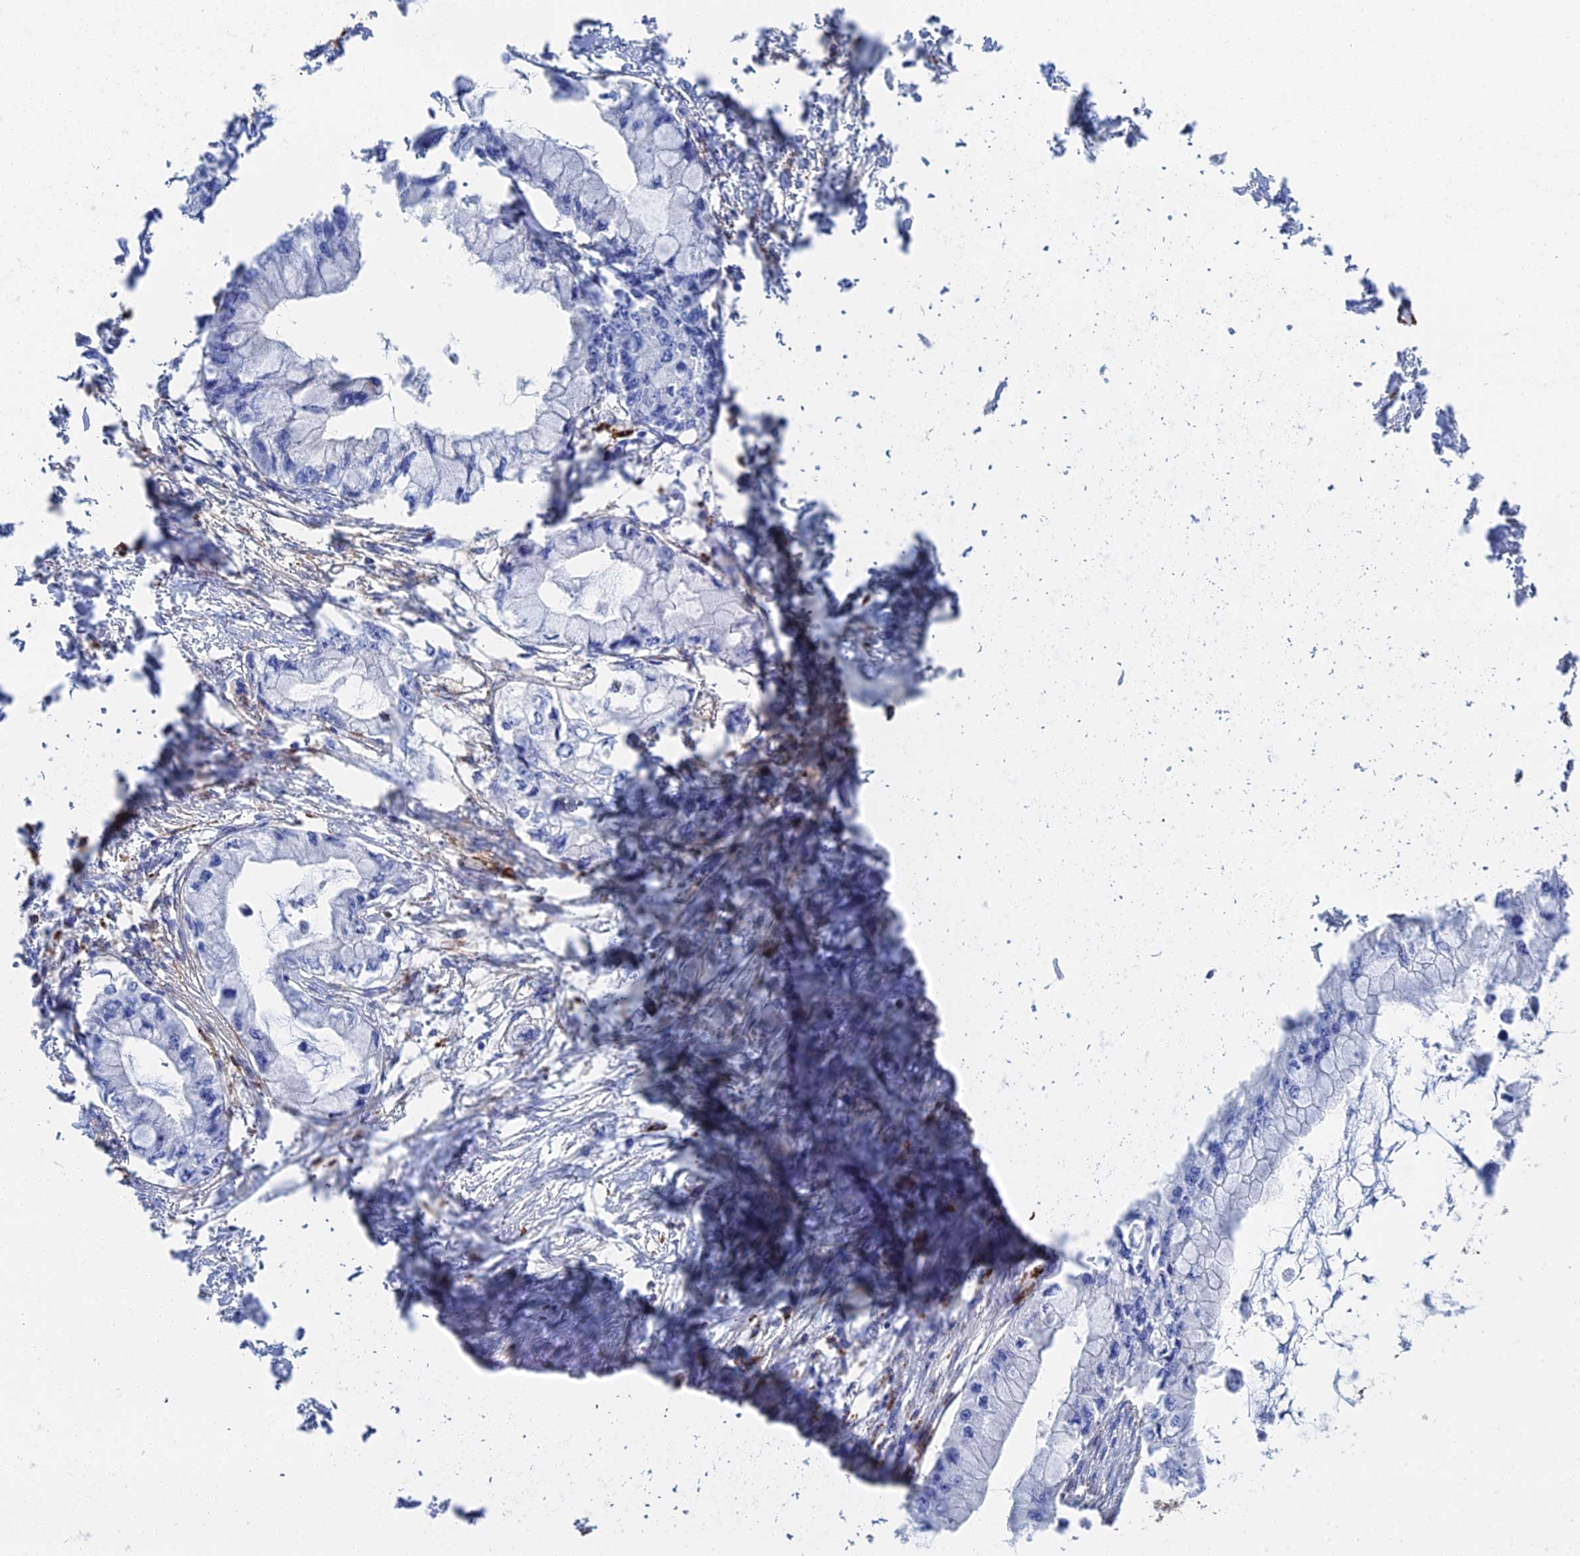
{"staining": {"intensity": "negative", "quantity": "none", "location": "none"}, "tissue": "pancreatic cancer", "cell_type": "Tumor cells", "image_type": "cancer", "snomed": [{"axis": "morphology", "description": "Adenocarcinoma, NOS"}, {"axis": "topography", "description": "Pancreas"}], "caption": "The histopathology image displays no staining of tumor cells in pancreatic cancer (adenocarcinoma).", "gene": "STRA6", "patient": {"sex": "male", "age": 48}}